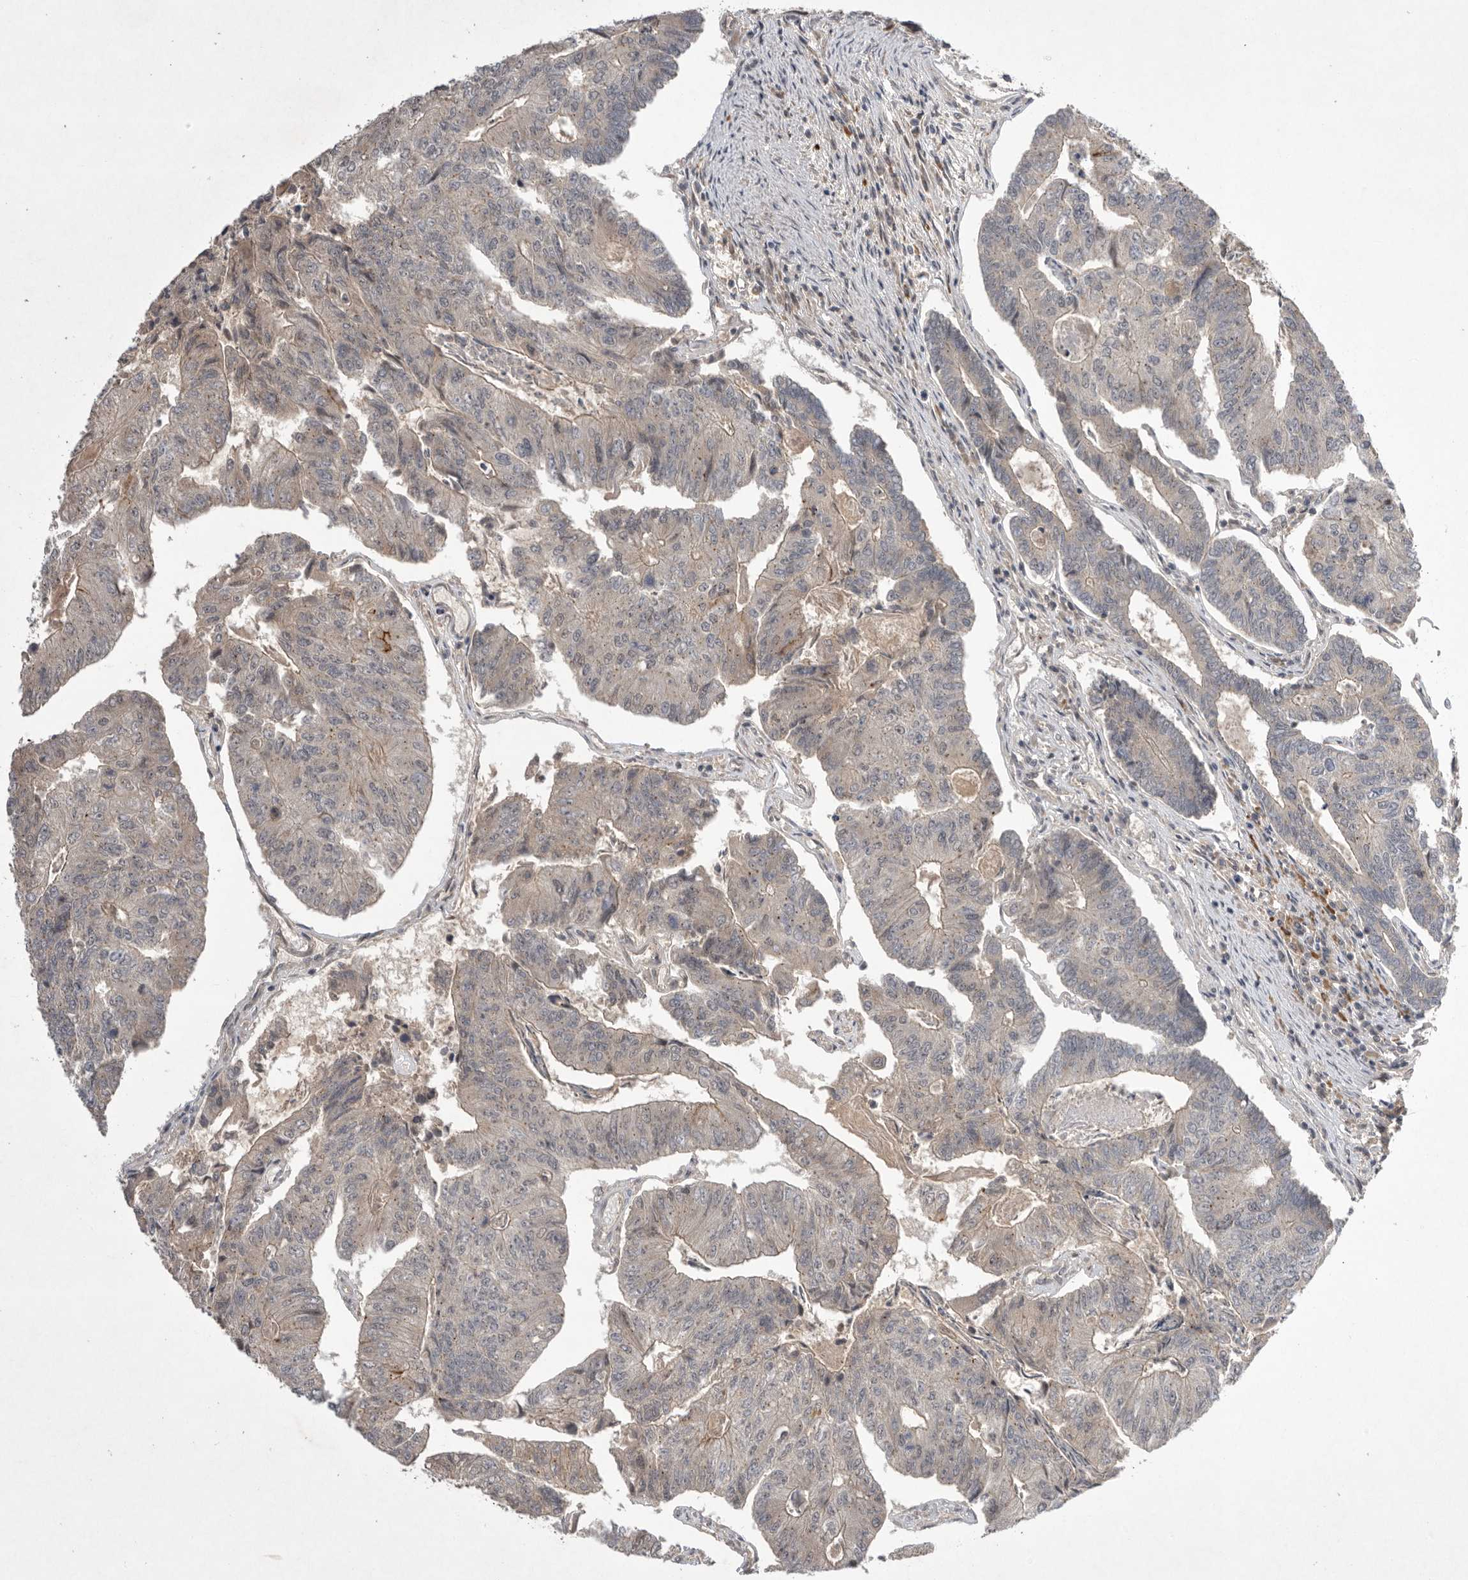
{"staining": {"intensity": "weak", "quantity": "<25%", "location": "cytoplasmic/membranous"}, "tissue": "colorectal cancer", "cell_type": "Tumor cells", "image_type": "cancer", "snomed": [{"axis": "morphology", "description": "Adenocarcinoma, NOS"}, {"axis": "topography", "description": "Colon"}], "caption": "The image demonstrates no staining of tumor cells in adenocarcinoma (colorectal).", "gene": "NRCAM", "patient": {"sex": "female", "age": 67}}